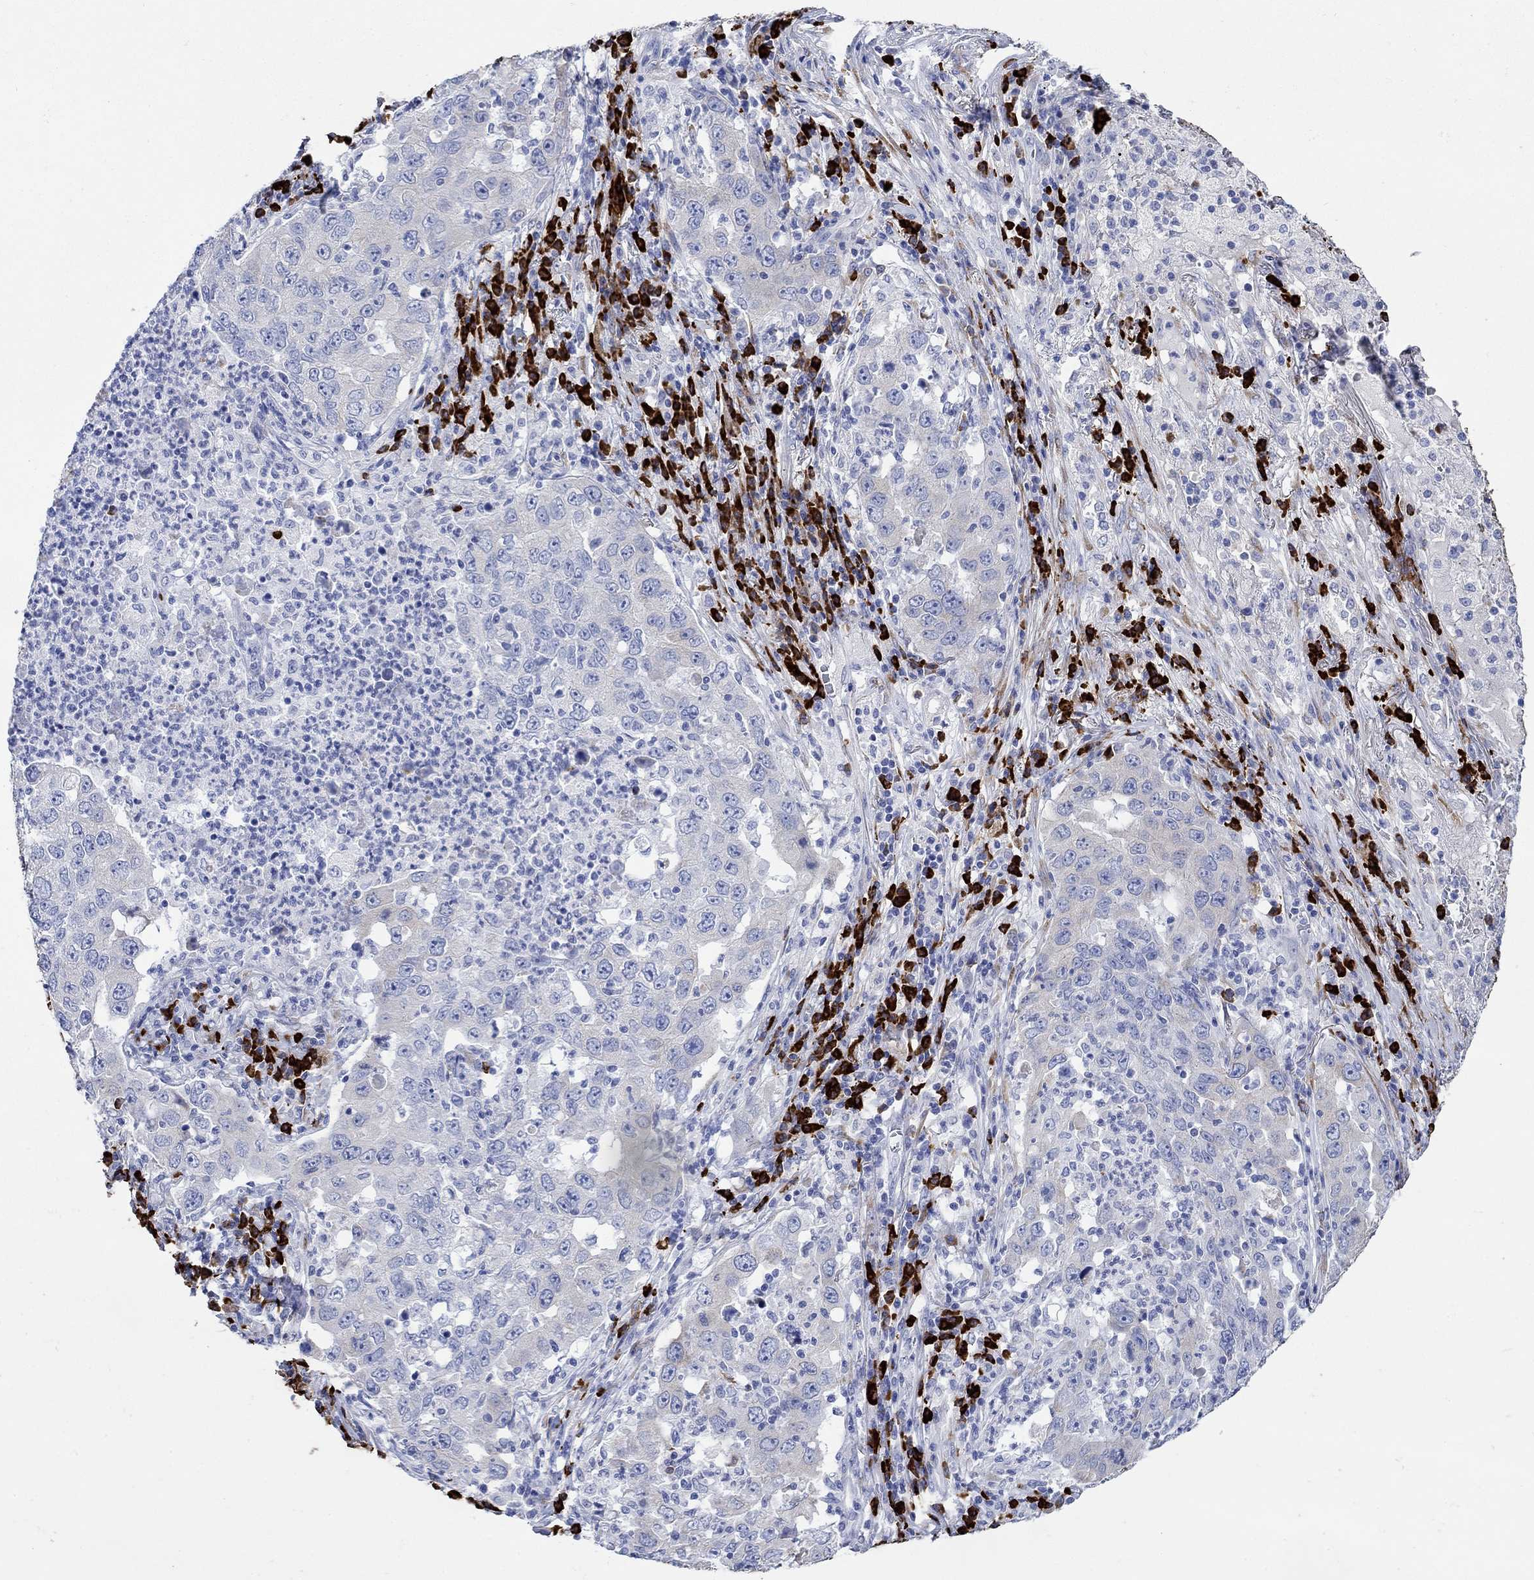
{"staining": {"intensity": "negative", "quantity": "none", "location": "none"}, "tissue": "lung cancer", "cell_type": "Tumor cells", "image_type": "cancer", "snomed": [{"axis": "morphology", "description": "Adenocarcinoma, NOS"}, {"axis": "topography", "description": "Lung"}], "caption": "Tumor cells show no significant positivity in adenocarcinoma (lung).", "gene": "P2RY6", "patient": {"sex": "male", "age": 73}}